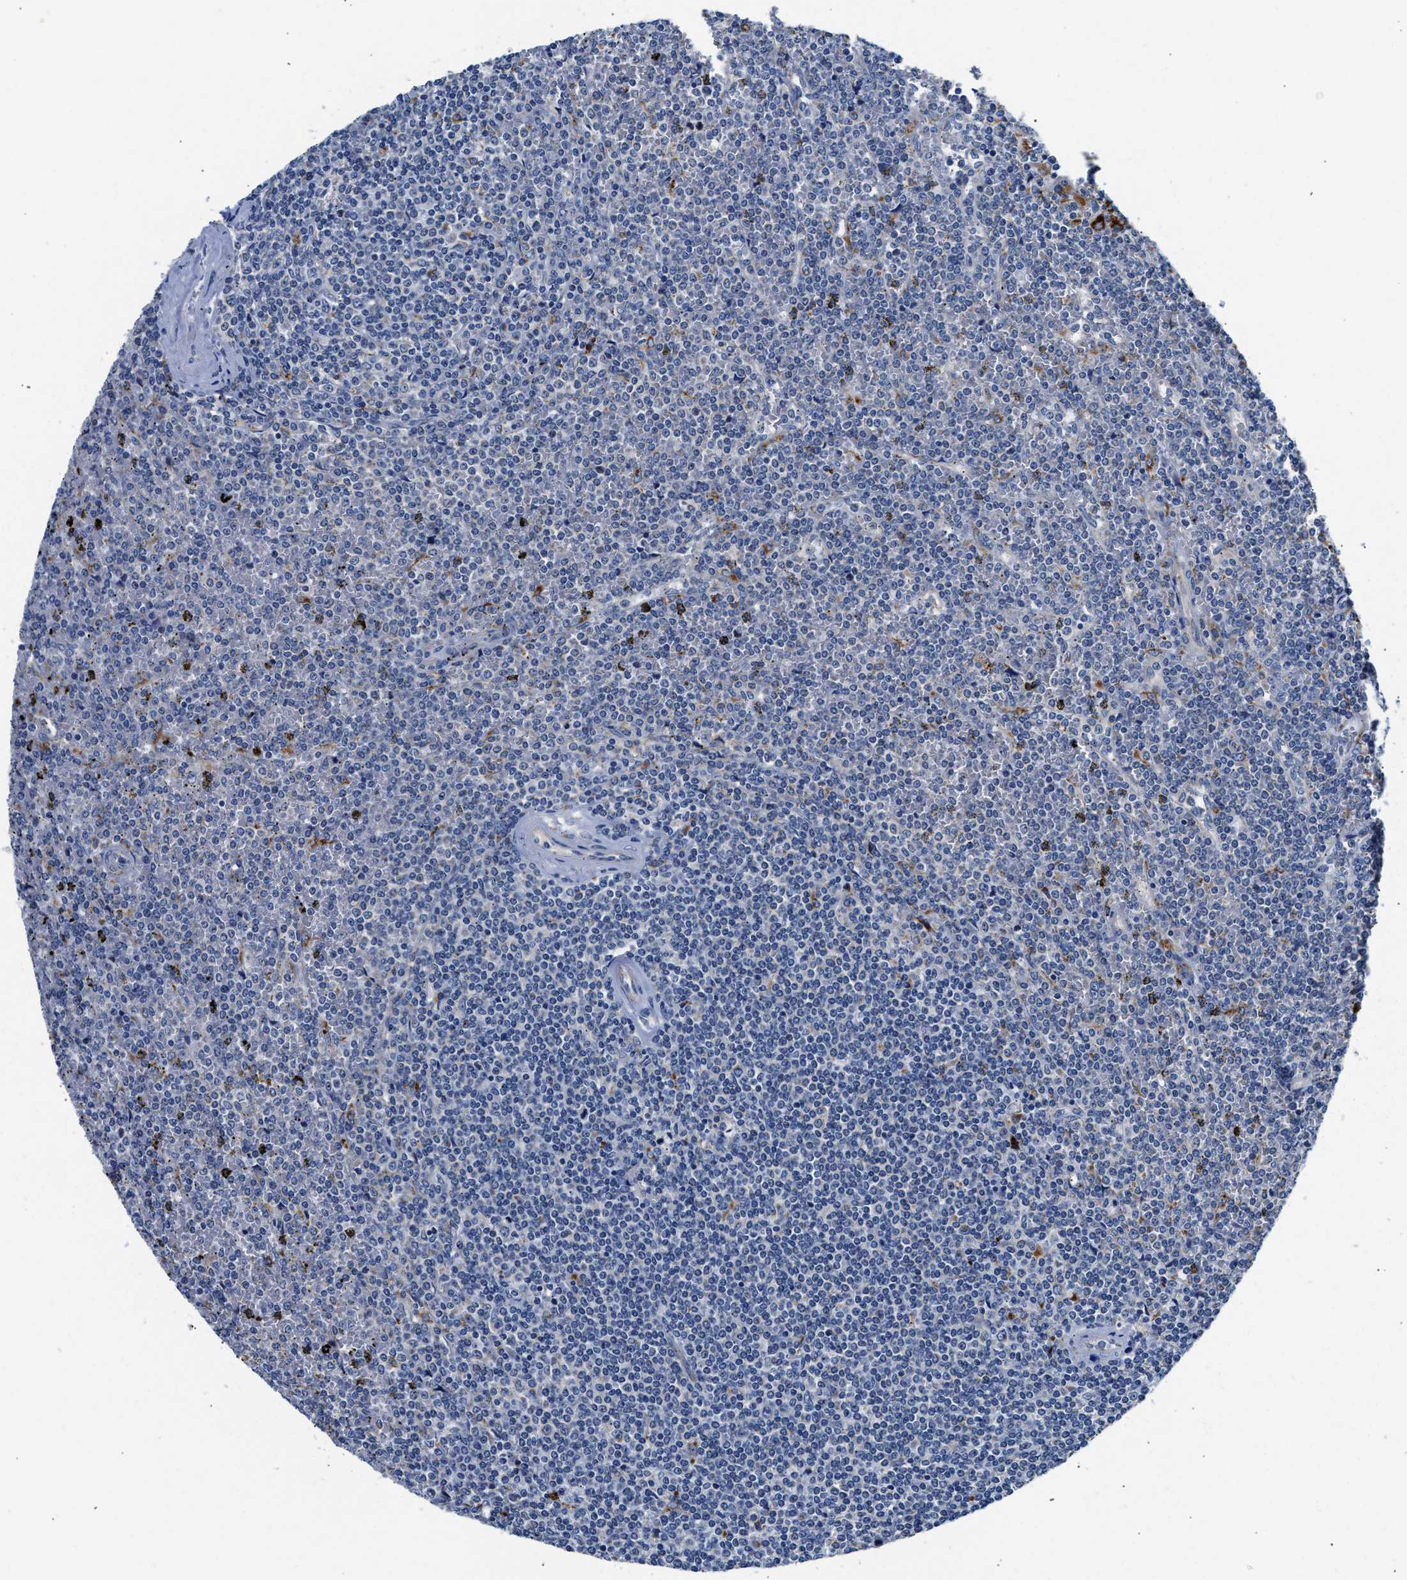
{"staining": {"intensity": "negative", "quantity": "none", "location": "none"}, "tissue": "lymphoma", "cell_type": "Tumor cells", "image_type": "cancer", "snomed": [{"axis": "morphology", "description": "Malignant lymphoma, non-Hodgkin's type, Low grade"}, {"axis": "topography", "description": "Spleen"}], "caption": "The micrograph shows no staining of tumor cells in lymphoma. (DAB immunohistochemistry (IHC), high magnification).", "gene": "ACADVL", "patient": {"sex": "female", "age": 19}}